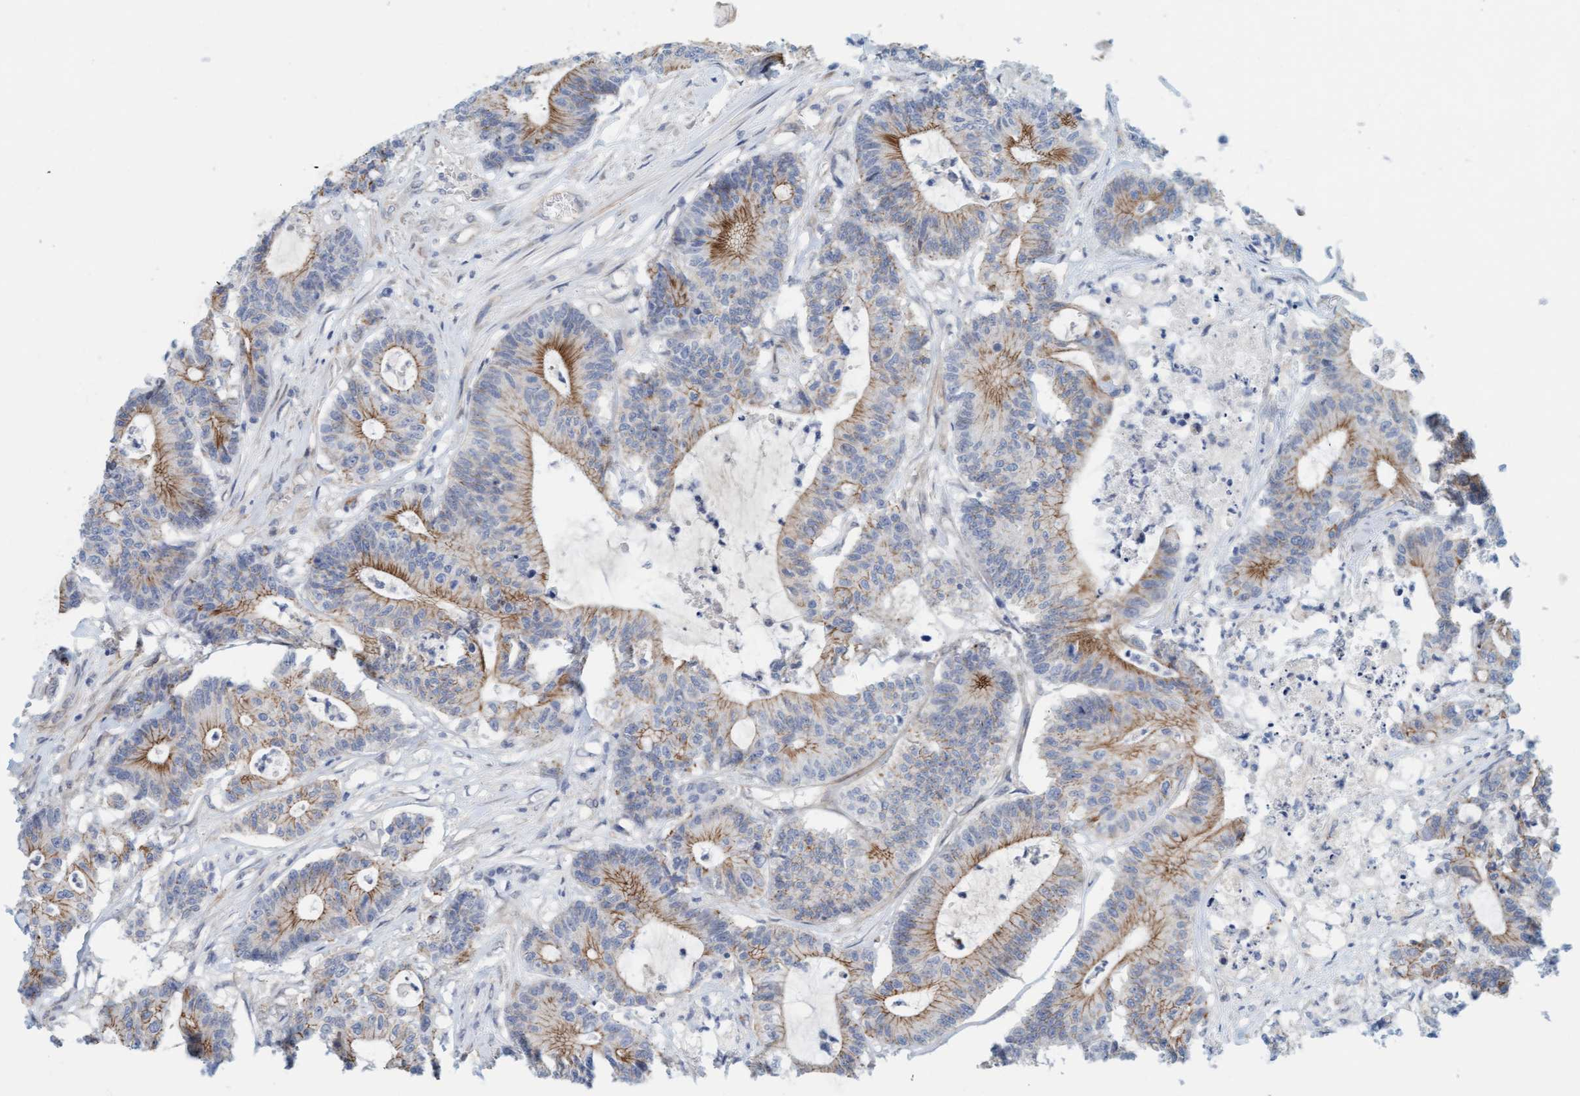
{"staining": {"intensity": "moderate", "quantity": "25%-75%", "location": "cytoplasmic/membranous"}, "tissue": "colorectal cancer", "cell_type": "Tumor cells", "image_type": "cancer", "snomed": [{"axis": "morphology", "description": "Adenocarcinoma, NOS"}, {"axis": "topography", "description": "Colon"}], "caption": "A photomicrograph showing moderate cytoplasmic/membranous expression in approximately 25%-75% of tumor cells in colorectal cancer, as visualized by brown immunohistochemical staining.", "gene": "KRBA2", "patient": {"sex": "female", "age": 84}}